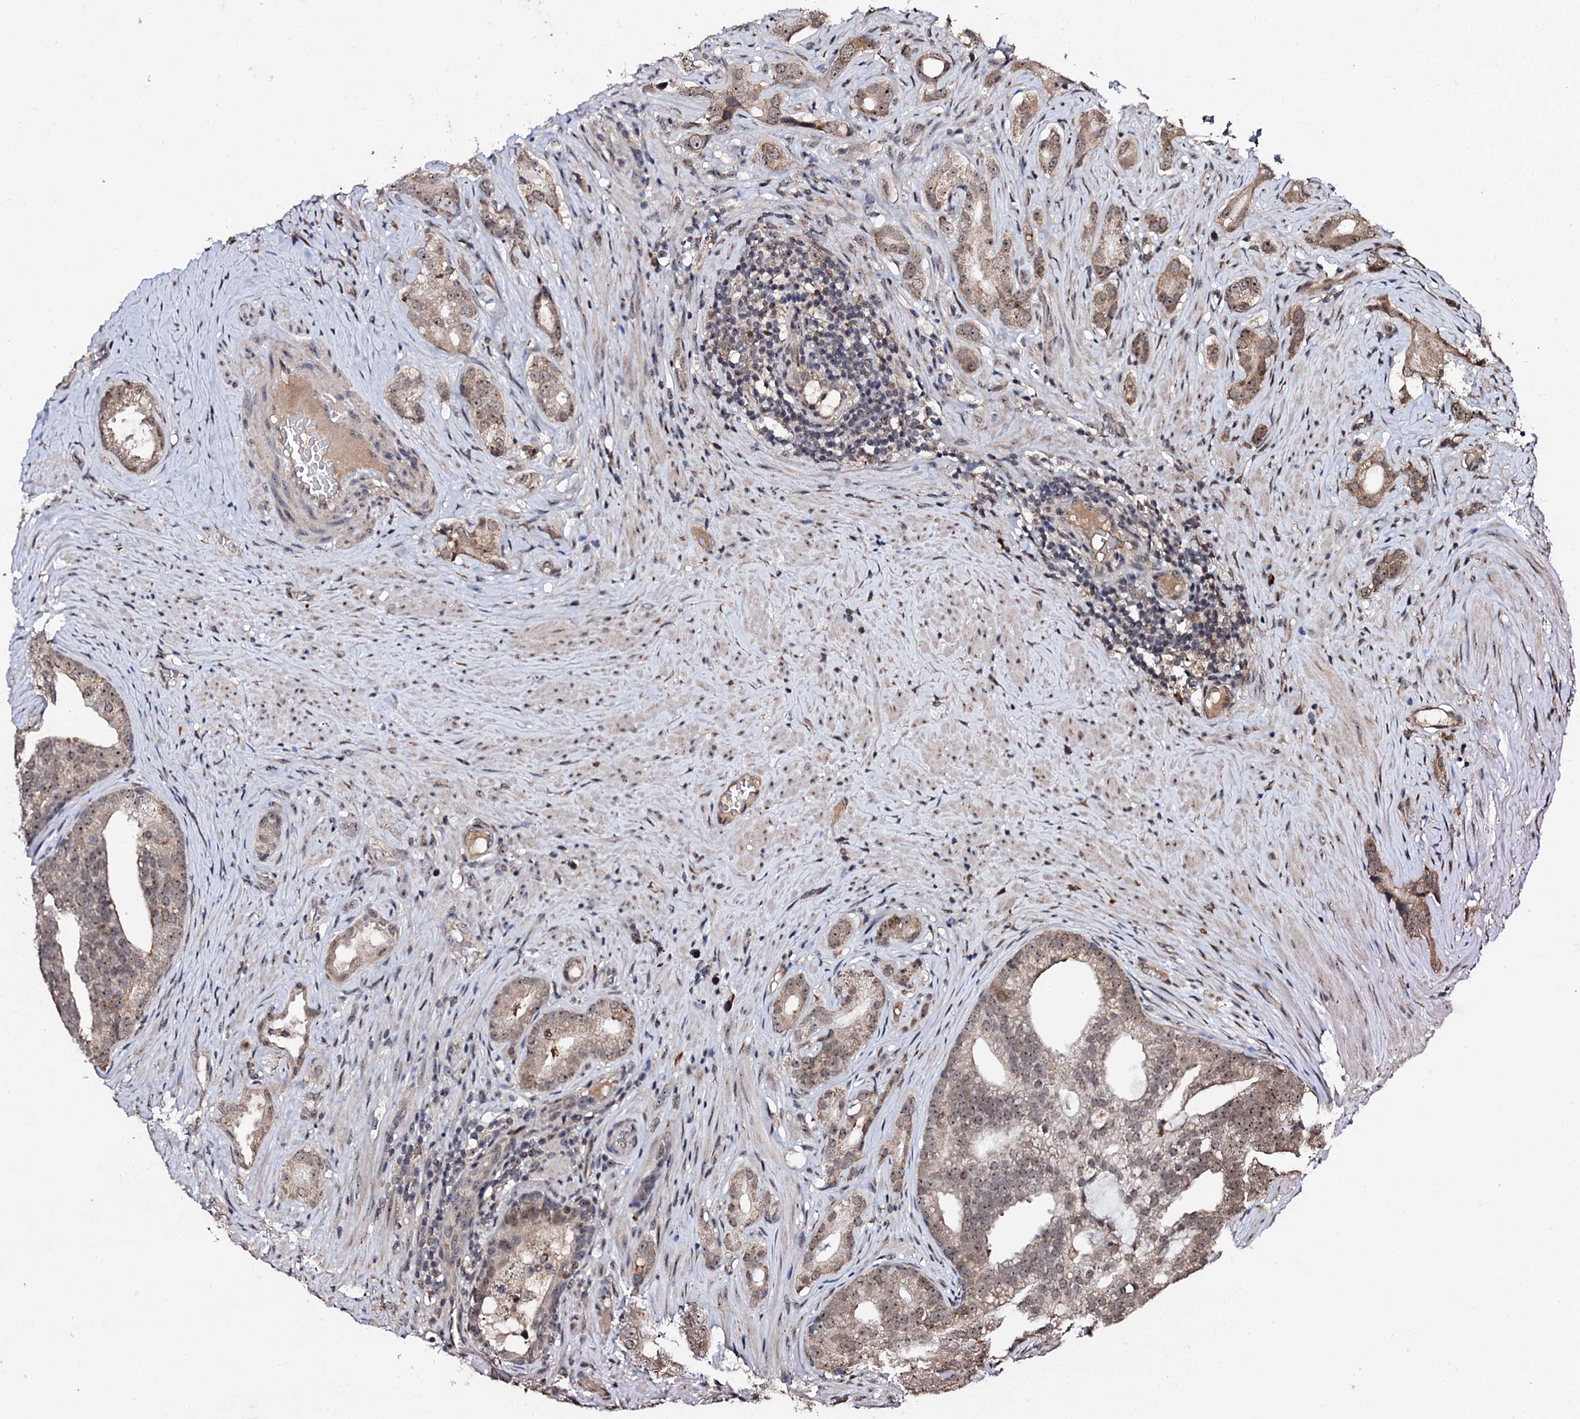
{"staining": {"intensity": "weak", "quantity": ">75%", "location": "cytoplasmic/membranous,nuclear"}, "tissue": "prostate cancer", "cell_type": "Tumor cells", "image_type": "cancer", "snomed": [{"axis": "morphology", "description": "Adenocarcinoma, Low grade"}, {"axis": "topography", "description": "Prostate"}], "caption": "Brown immunohistochemical staining in human prostate low-grade adenocarcinoma shows weak cytoplasmic/membranous and nuclear staining in approximately >75% of tumor cells. Ihc stains the protein of interest in brown and the nuclei are stained blue.", "gene": "FAM111A", "patient": {"sex": "male", "age": 71}}